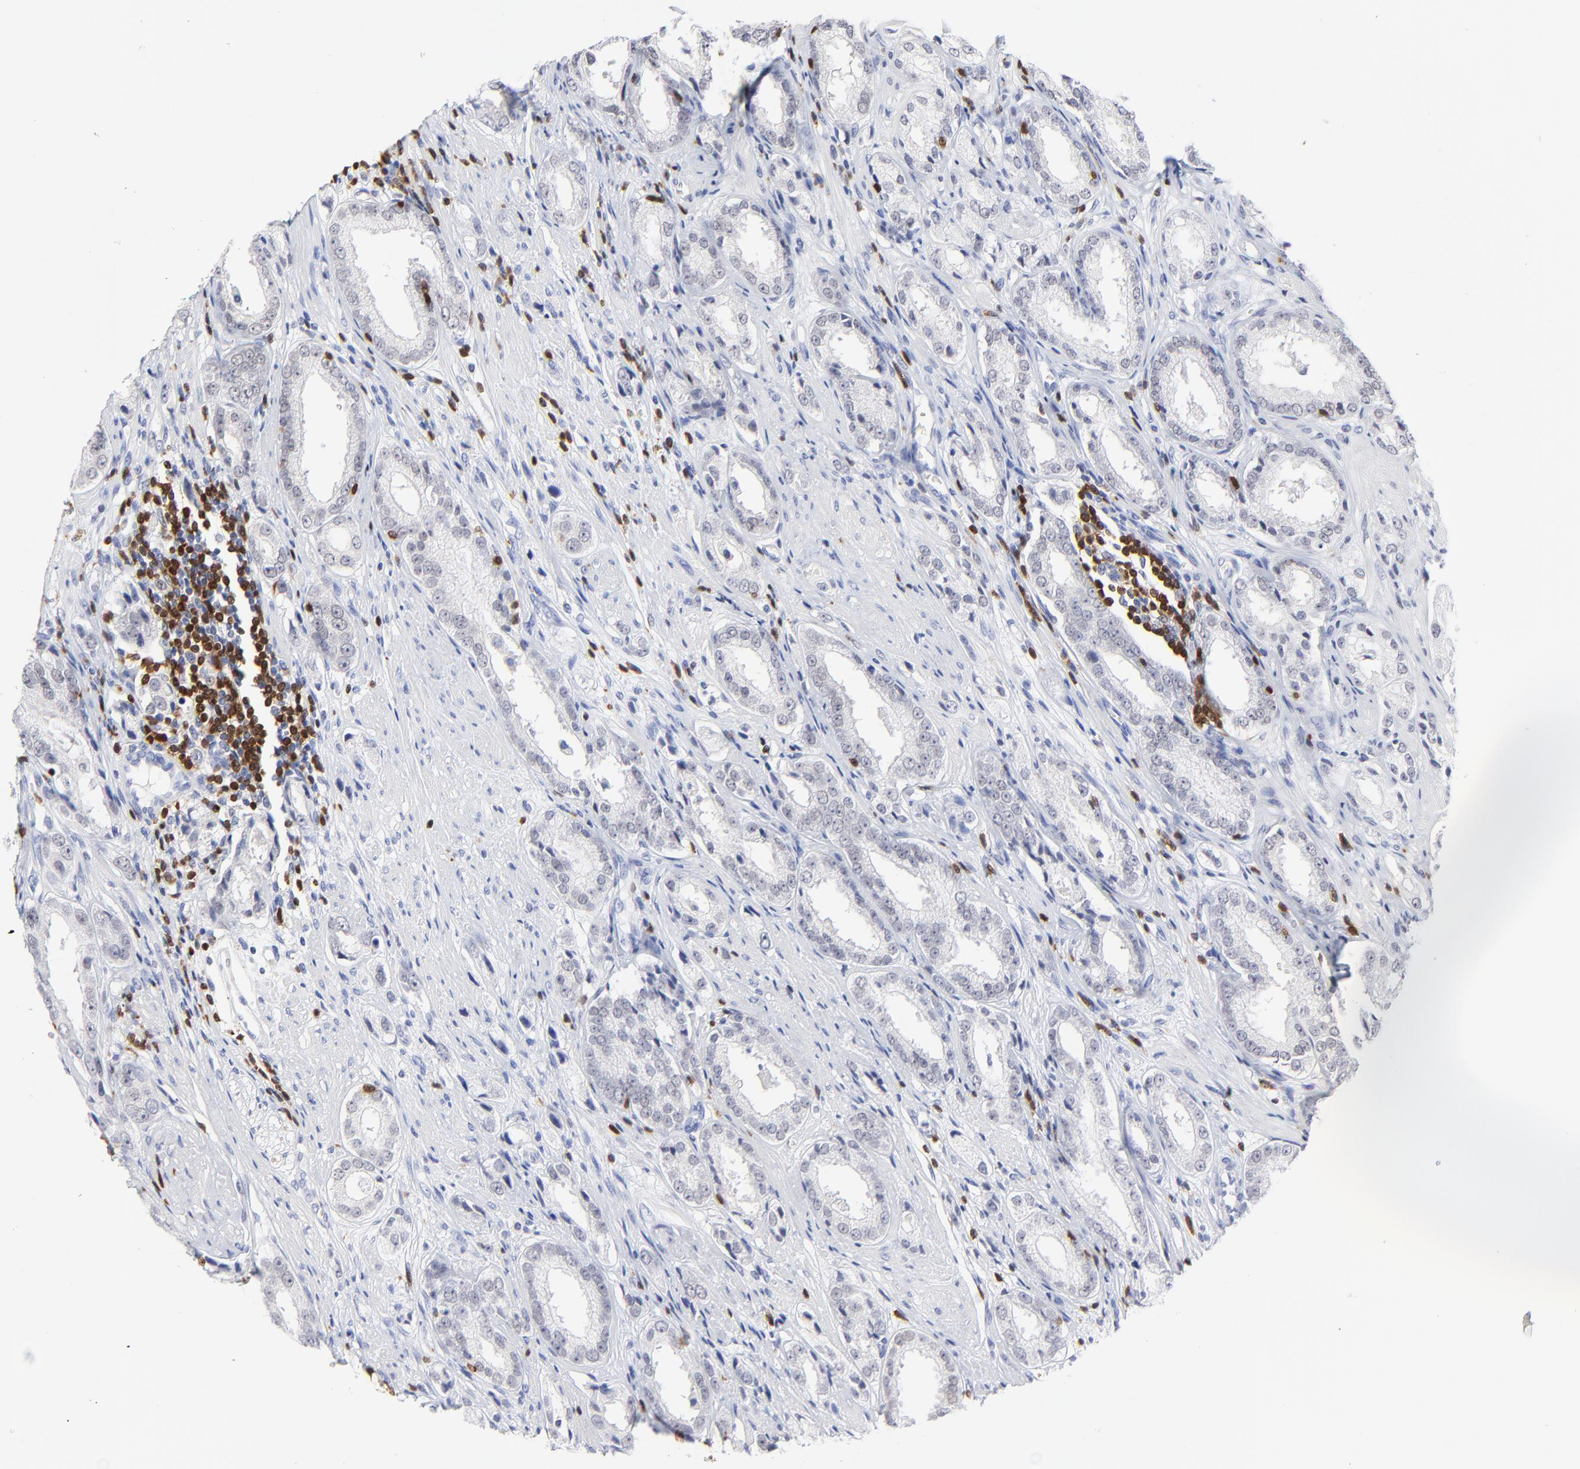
{"staining": {"intensity": "negative", "quantity": "none", "location": "none"}, "tissue": "prostate cancer", "cell_type": "Tumor cells", "image_type": "cancer", "snomed": [{"axis": "morphology", "description": "Adenocarcinoma, Medium grade"}, {"axis": "topography", "description": "Prostate"}], "caption": "Immunohistochemical staining of human adenocarcinoma (medium-grade) (prostate) shows no significant staining in tumor cells.", "gene": "ZAP70", "patient": {"sex": "male", "age": 53}}